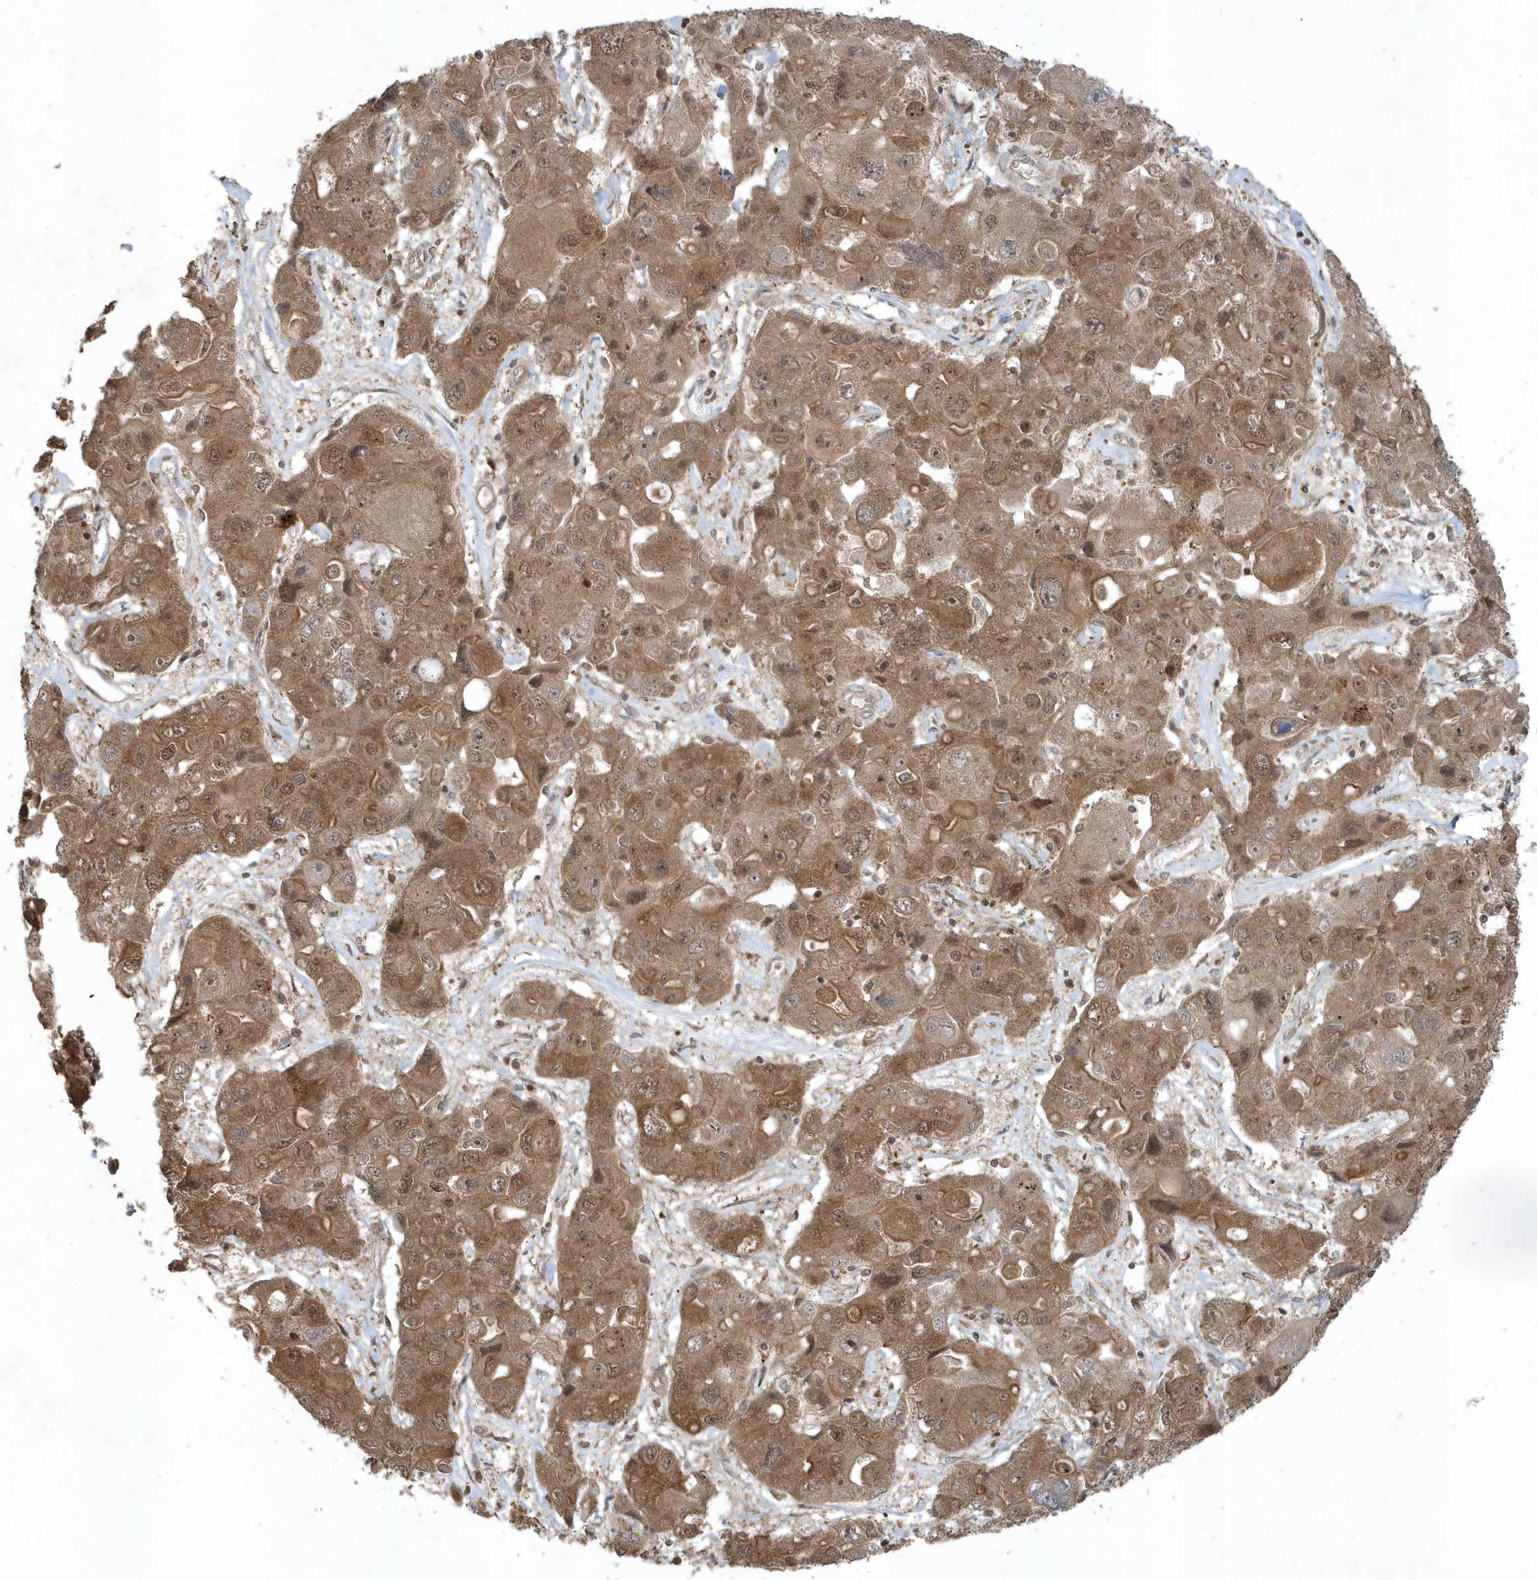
{"staining": {"intensity": "moderate", "quantity": ">75%", "location": "cytoplasmic/membranous,nuclear"}, "tissue": "liver cancer", "cell_type": "Tumor cells", "image_type": "cancer", "snomed": [{"axis": "morphology", "description": "Cholangiocarcinoma"}, {"axis": "topography", "description": "Liver"}], "caption": "The image displays staining of liver cancer, revealing moderate cytoplasmic/membranous and nuclear protein staining (brown color) within tumor cells. The staining is performed using DAB brown chromogen to label protein expression. The nuclei are counter-stained blue using hematoxylin.", "gene": "STAMBP", "patient": {"sex": "male", "age": 67}}